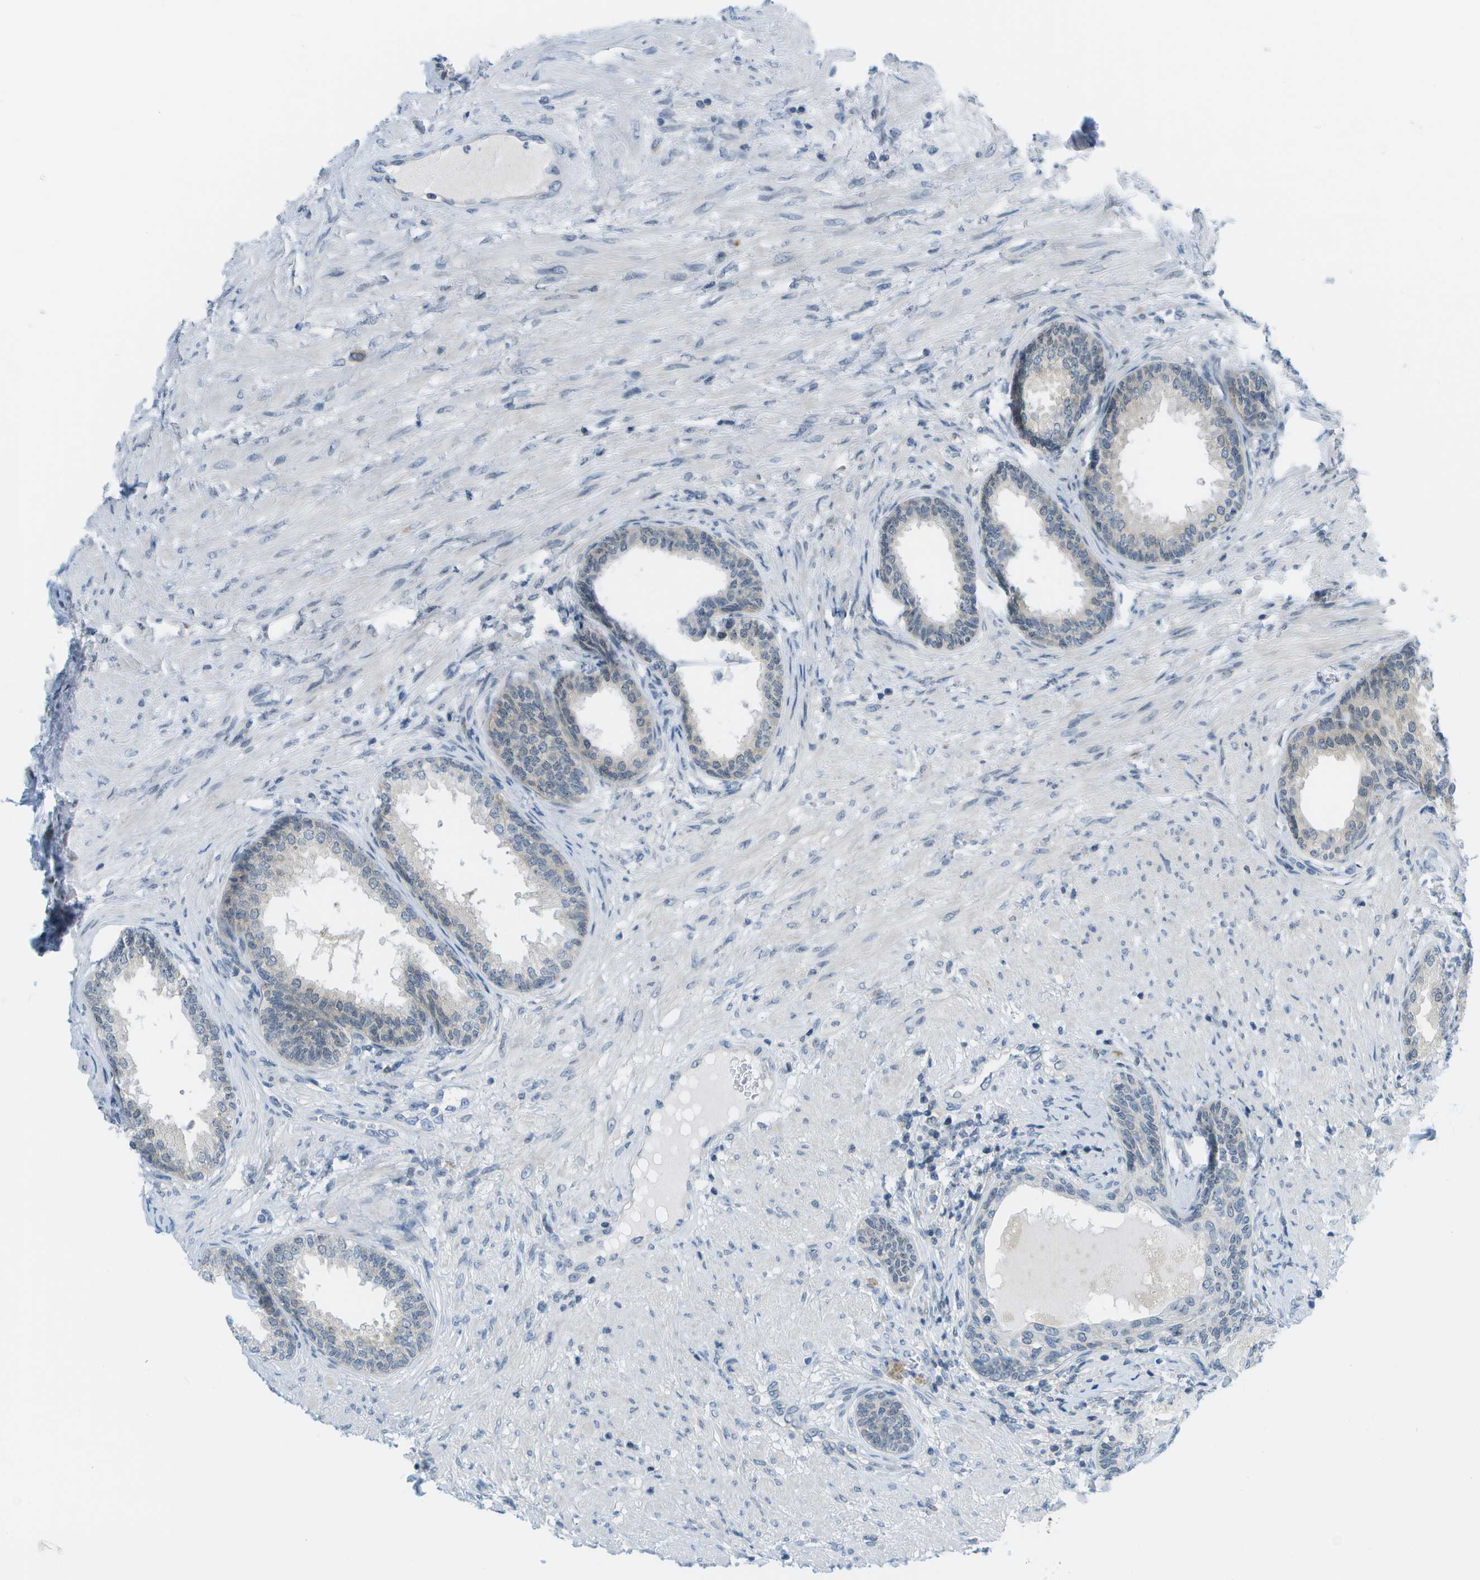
{"staining": {"intensity": "weak", "quantity": "<25%", "location": "cytoplasmic/membranous"}, "tissue": "prostate", "cell_type": "Glandular cells", "image_type": "normal", "snomed": [{"axis": "morphology", "description": "Normal tissue, NOS"}, {"axis": "topography", "description": "Prostate"}], "caption": "An IHC histopathology image of benign prostate is shown. There is no staining in glandular cells of prostate.", "gene": "PITHD1", "patient": {"sex": "male", "age": 76}}